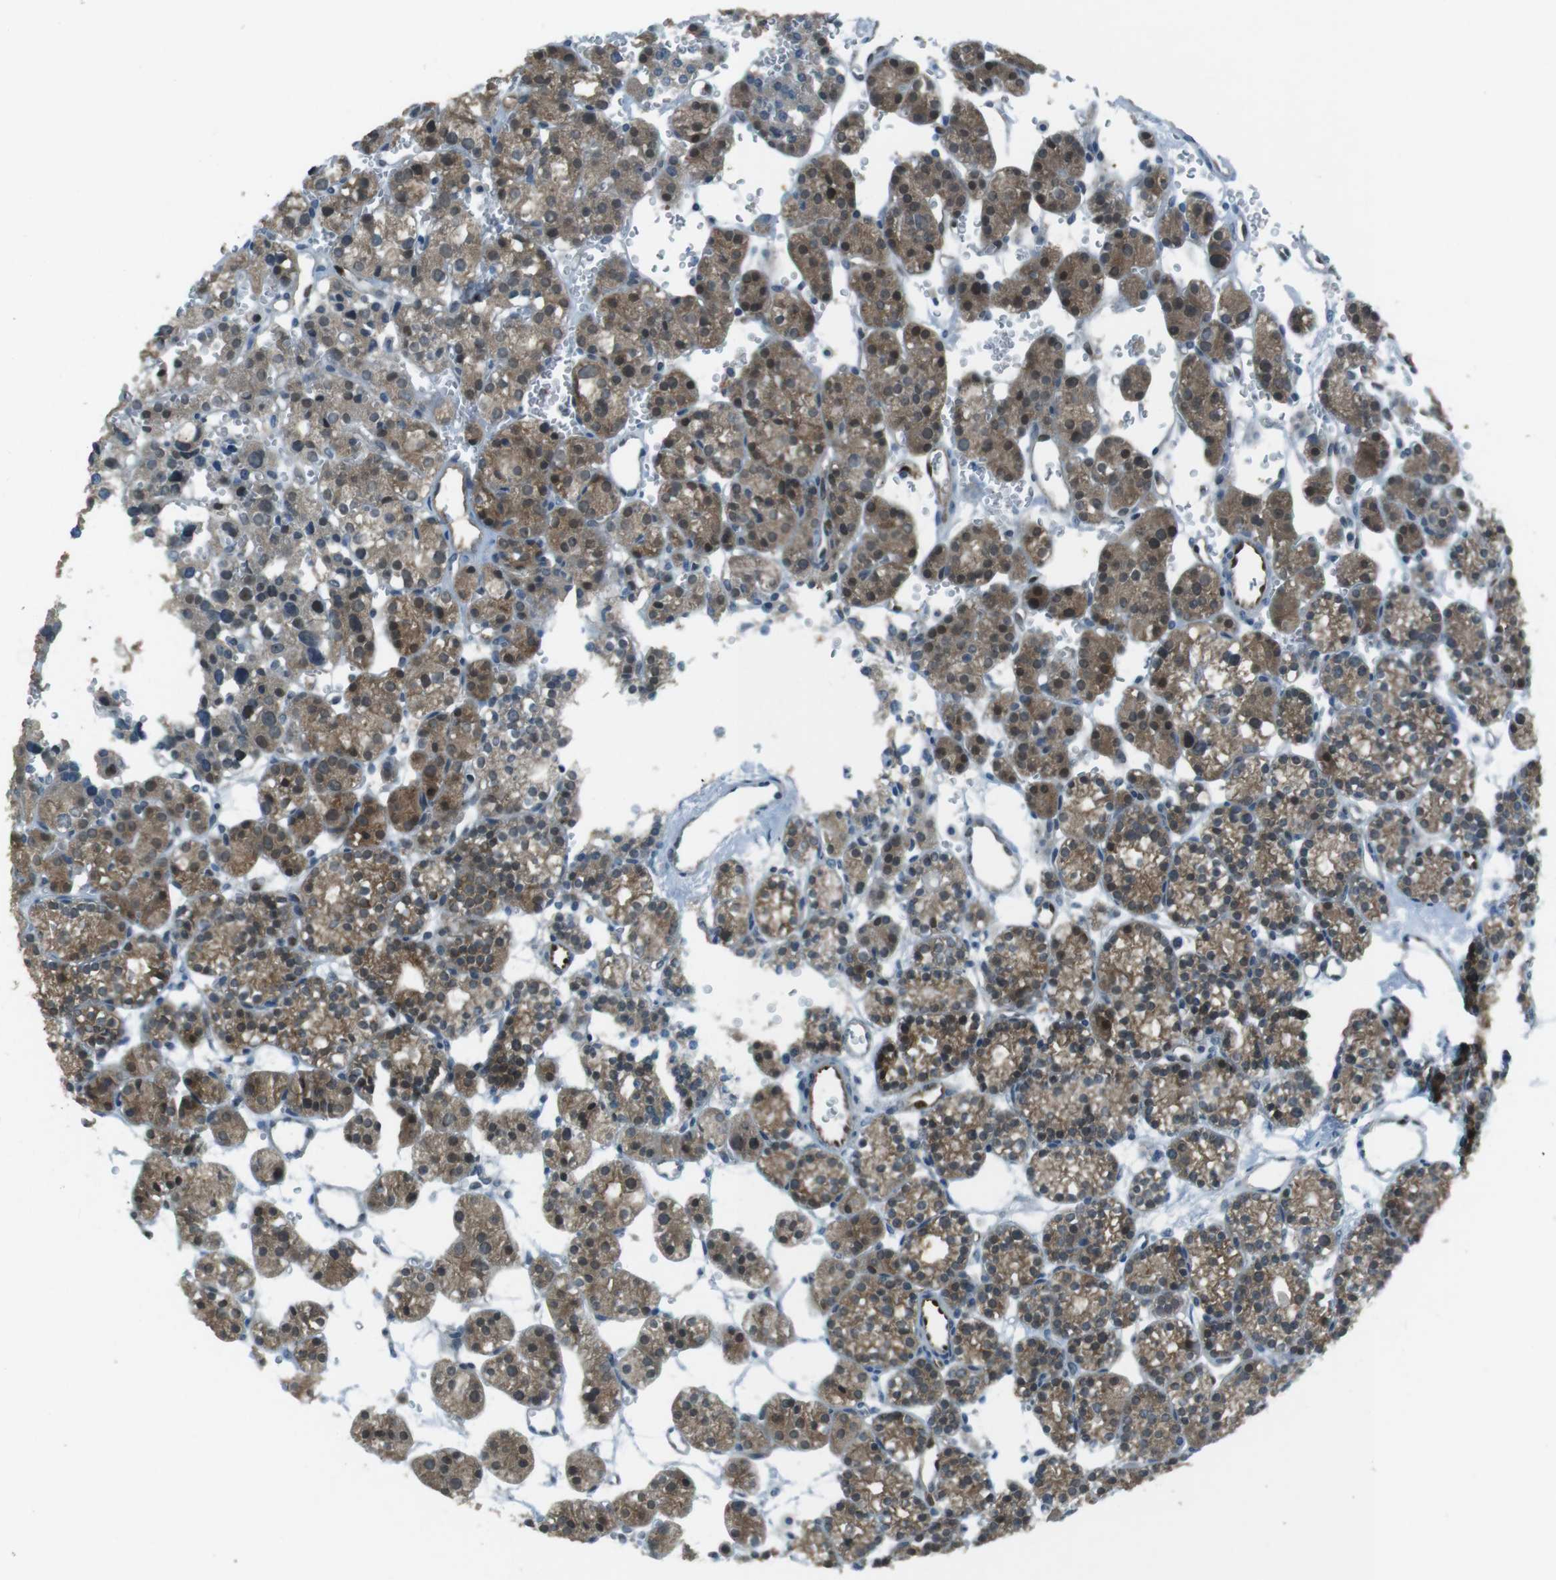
{"staining": {"intensity": "moderate", "quantity": ">75%", "location": "cytoplasmic/membranous,nuclear"}, "tissue": "parathyroid gland", "cell_type": "Glandular cells", "image_type": "normal", "snomed": [{"axis": "morphology", "description": "Normal tissue, NOS"}, {"axis": "topography", "description": "Parathyroid gland"}], "caption": "A brown stain labels moderate cytoplasmic/membranous,nuclear expression of a protein in glandular cells of benign parathyroid gland. (IHC, brightfield microscopy, high magnification).", "gene": "MFAP3", "patient": {"sex": "female", "age": 64}}